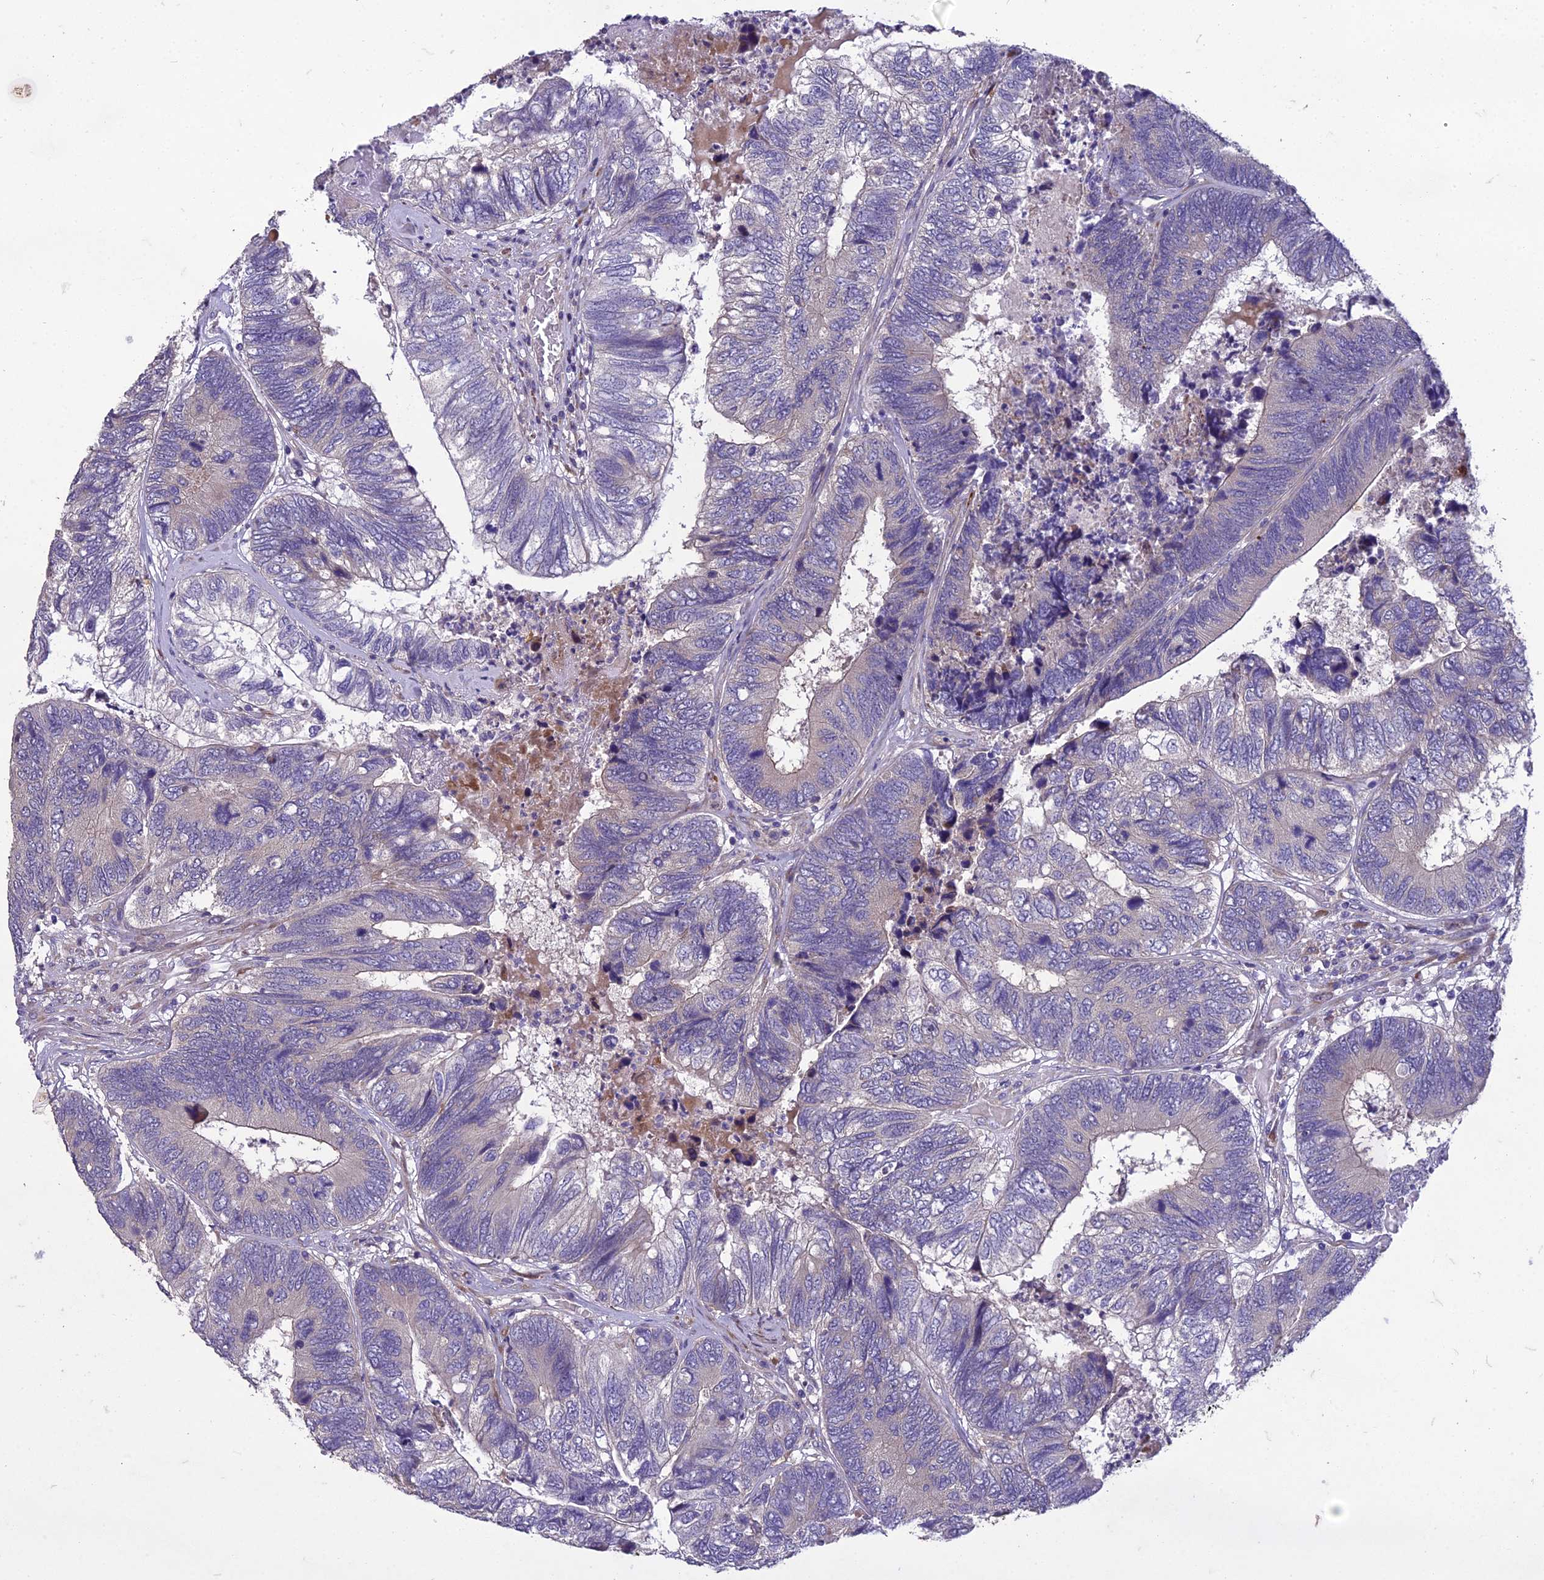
{"staining": {"intensity": "negative", "quantity": "none", "location": "none"}, "tissue": "colorectal cancer", "cell_type": "Tumor cells", "image_type": "cancer", "snomed": [{"axis": "morphology", "description": "Adenocarcinoma, NOS"}, {"axis": "topography", "description": "Colon"}], "caption": "Immunohistochemical staining of colorectal adenocarcinoma exhibits no significant expression in tumor cells. (DAB (3,3'-diaminobenzidine) immunohistochemistry (IHC) with hematoxylin counter stain).", "gene": "ADIPOR2", "patient": {"sex": "female", "age": 67}}